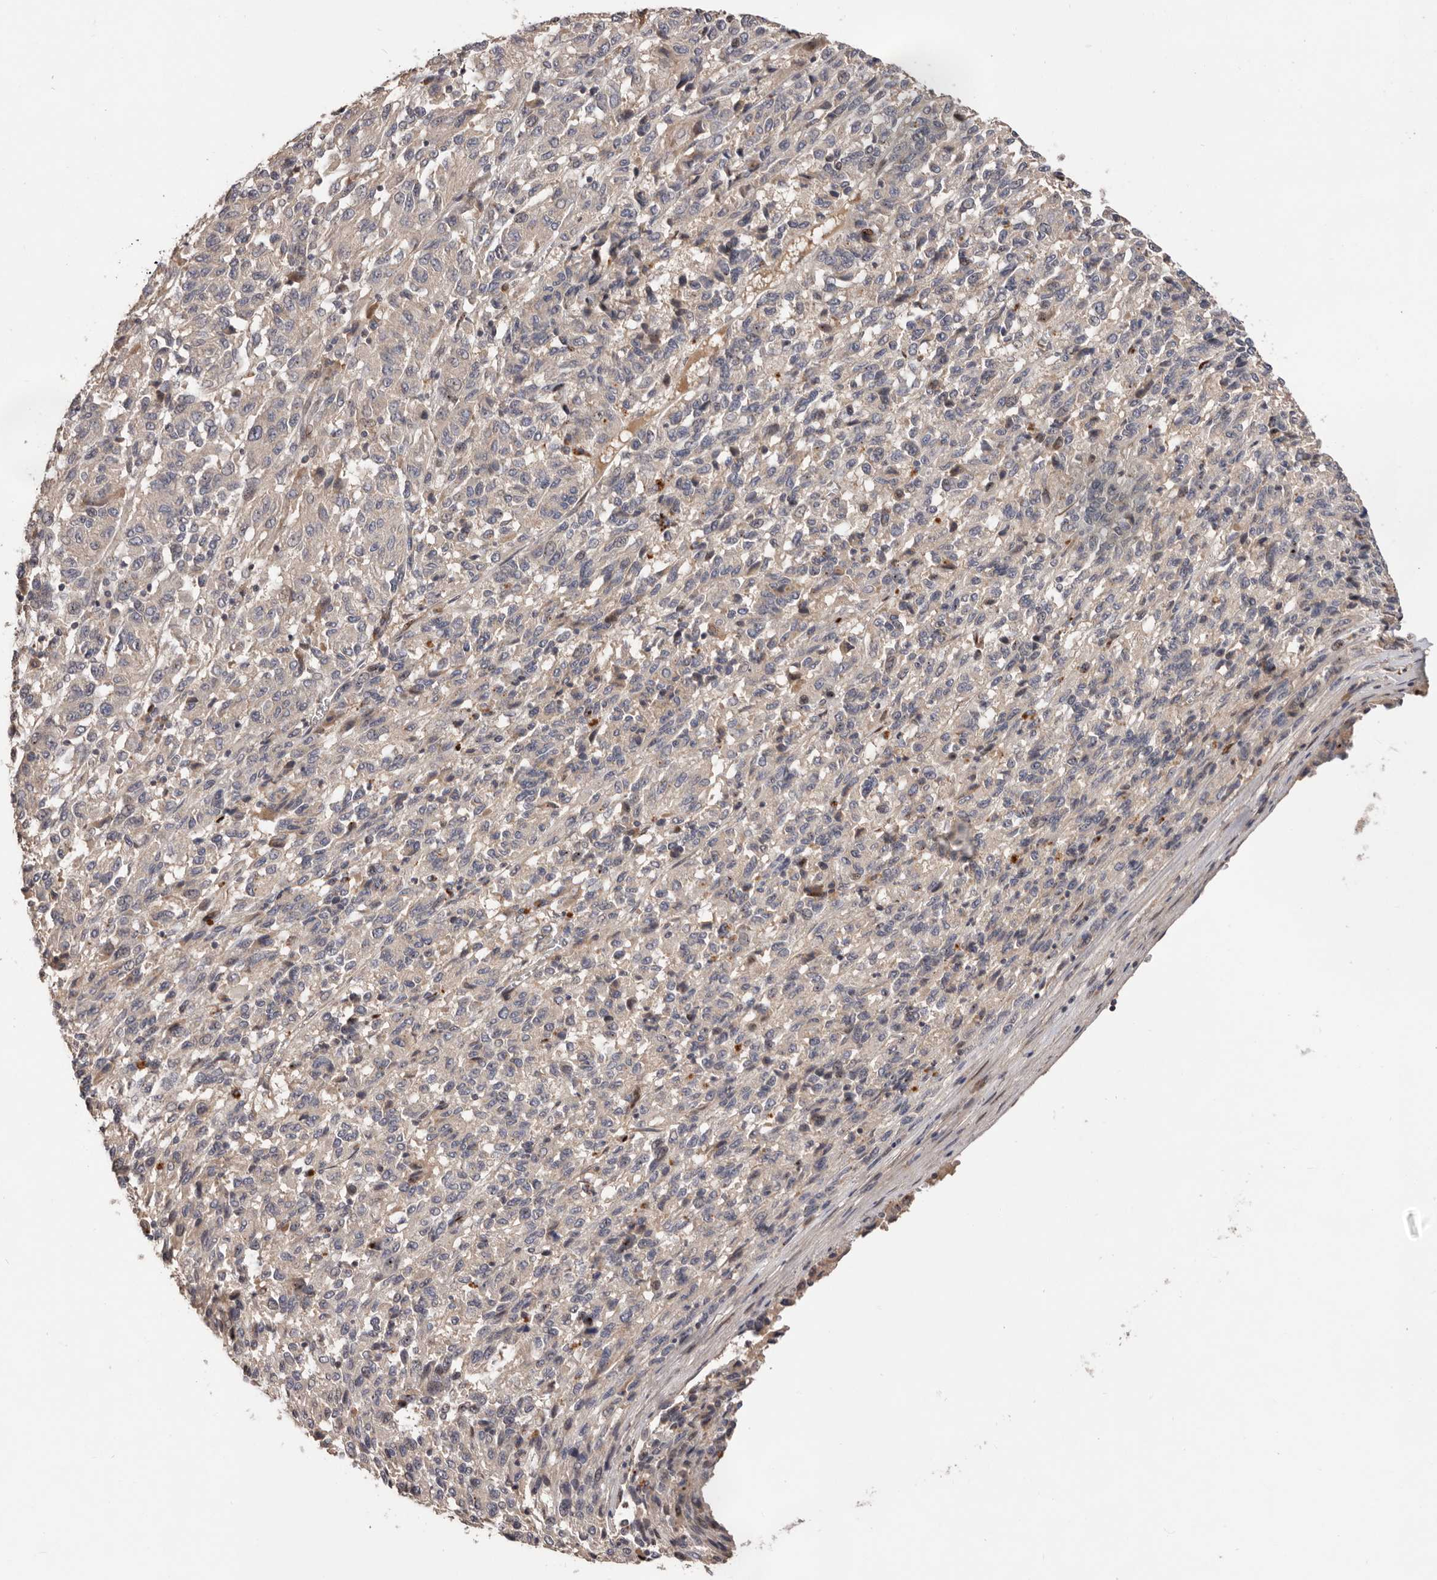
{"staining": {"intensity": "negative", "quantity": "none", "location": "none"}, "tissue": "melanoma", "cell_type": "Tumor cells", "image_type": "cancer", "snomed": [{"axis": "morphology", "description": "Malignant melanoma, Metastatic site"}, {"axis": "topography", "description": "Lung"}], "caption": "Immunohistochemistry histopathology image of human malignant melanoma (metastatic site) stained for a protein (brown), which demonstrates no staining in tumor cells.", "gene": "DOP1A", "patient": {"sex": "male", "age": 64}}